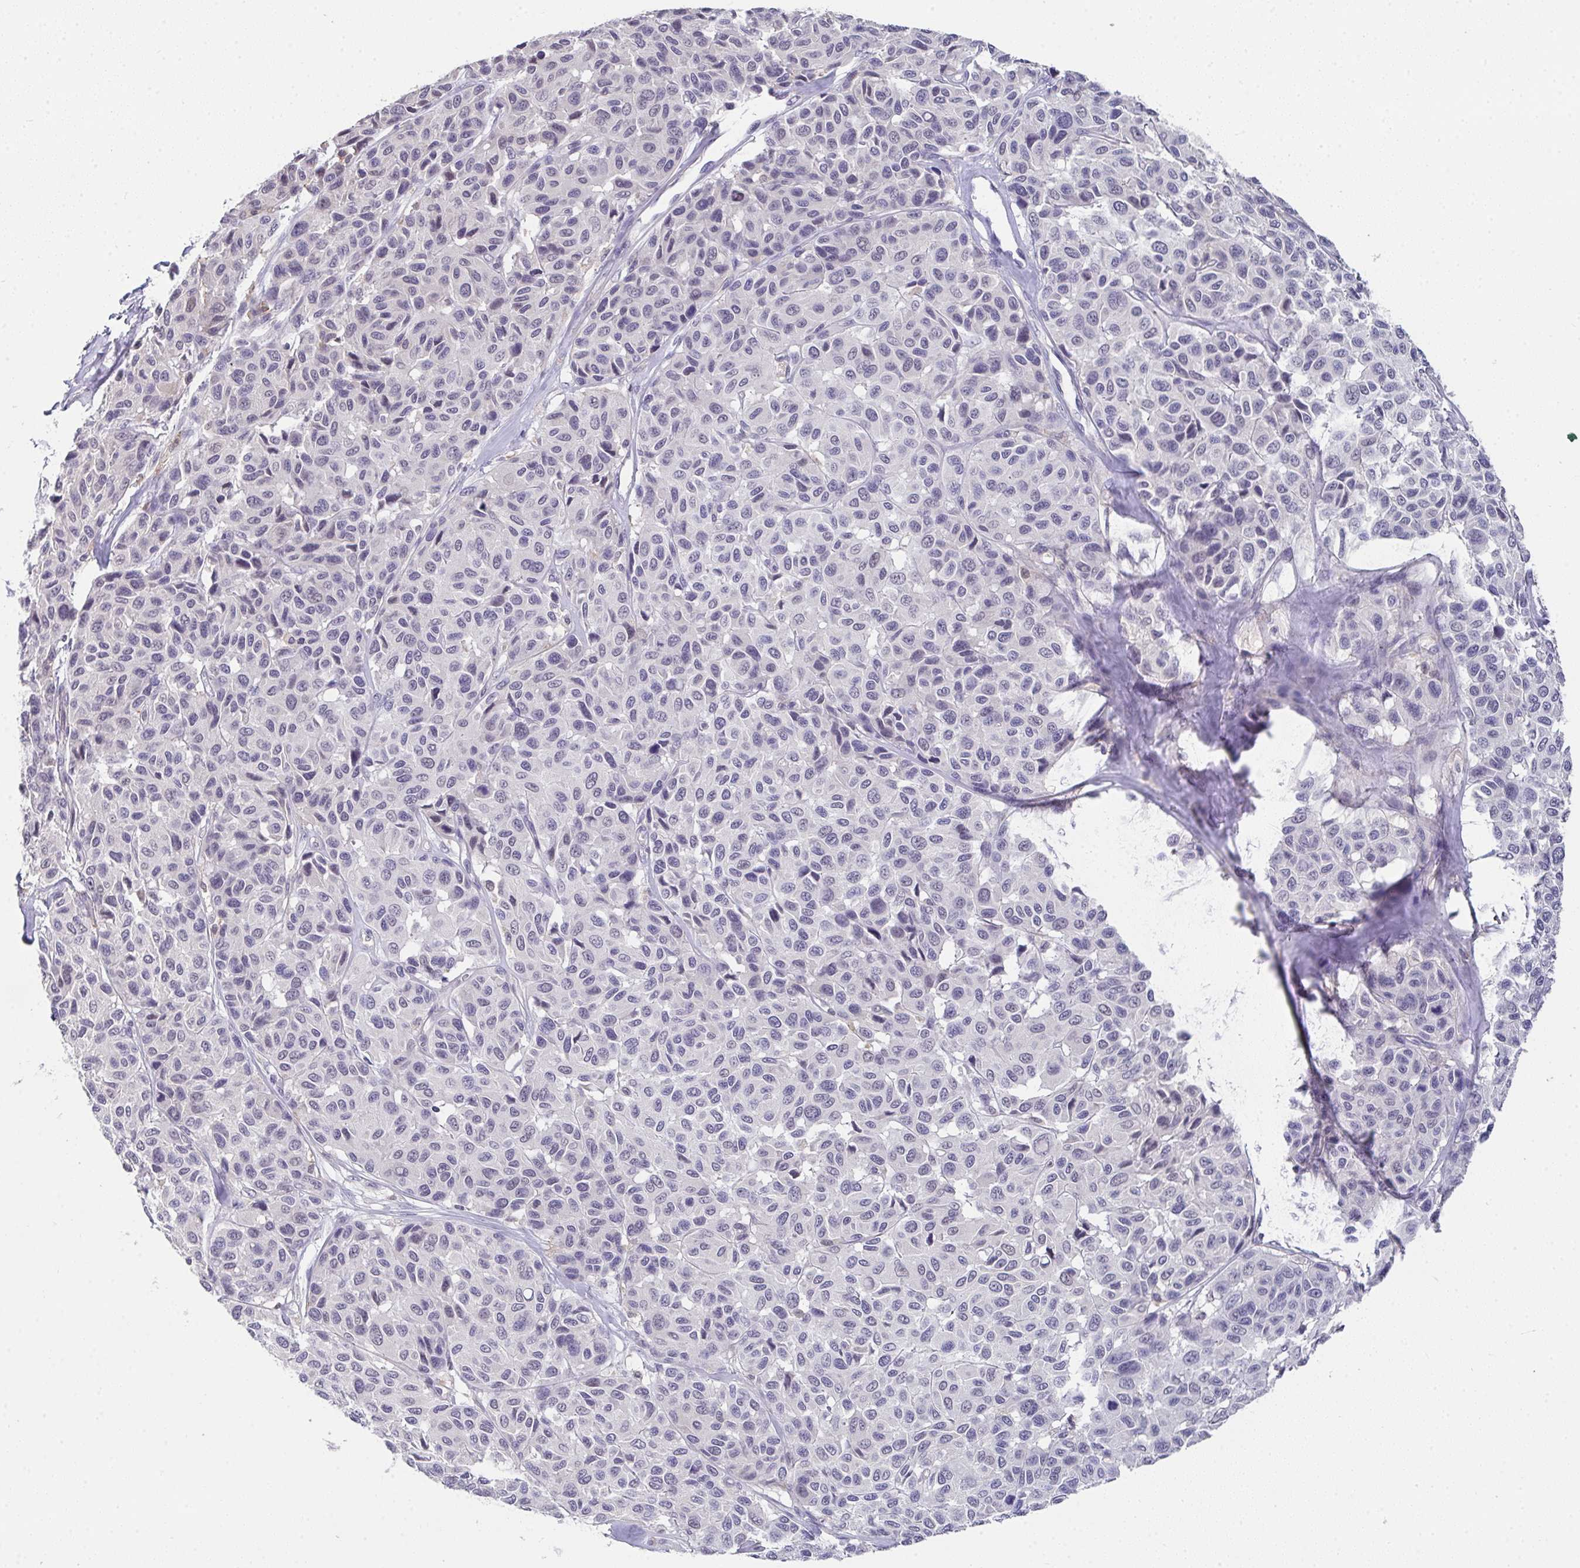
{"staining": {"intensity": "negative", "quantity": "none", "location": "none"}, "tissue": "melanoma", "cell_type": "Tumor cells", "image_type": "cancer", "snomed": [{"axis": "morphology", "description": "Malignant melanoma, NOS"}, {"axis": "topography", "description": "Skin"}], "caption": "Micrograph shows no protein expression in tumor cells of malignant melanoma tissue.", "gene": "GLTPD2", "patient": {"sex": "female", "age": 66}}